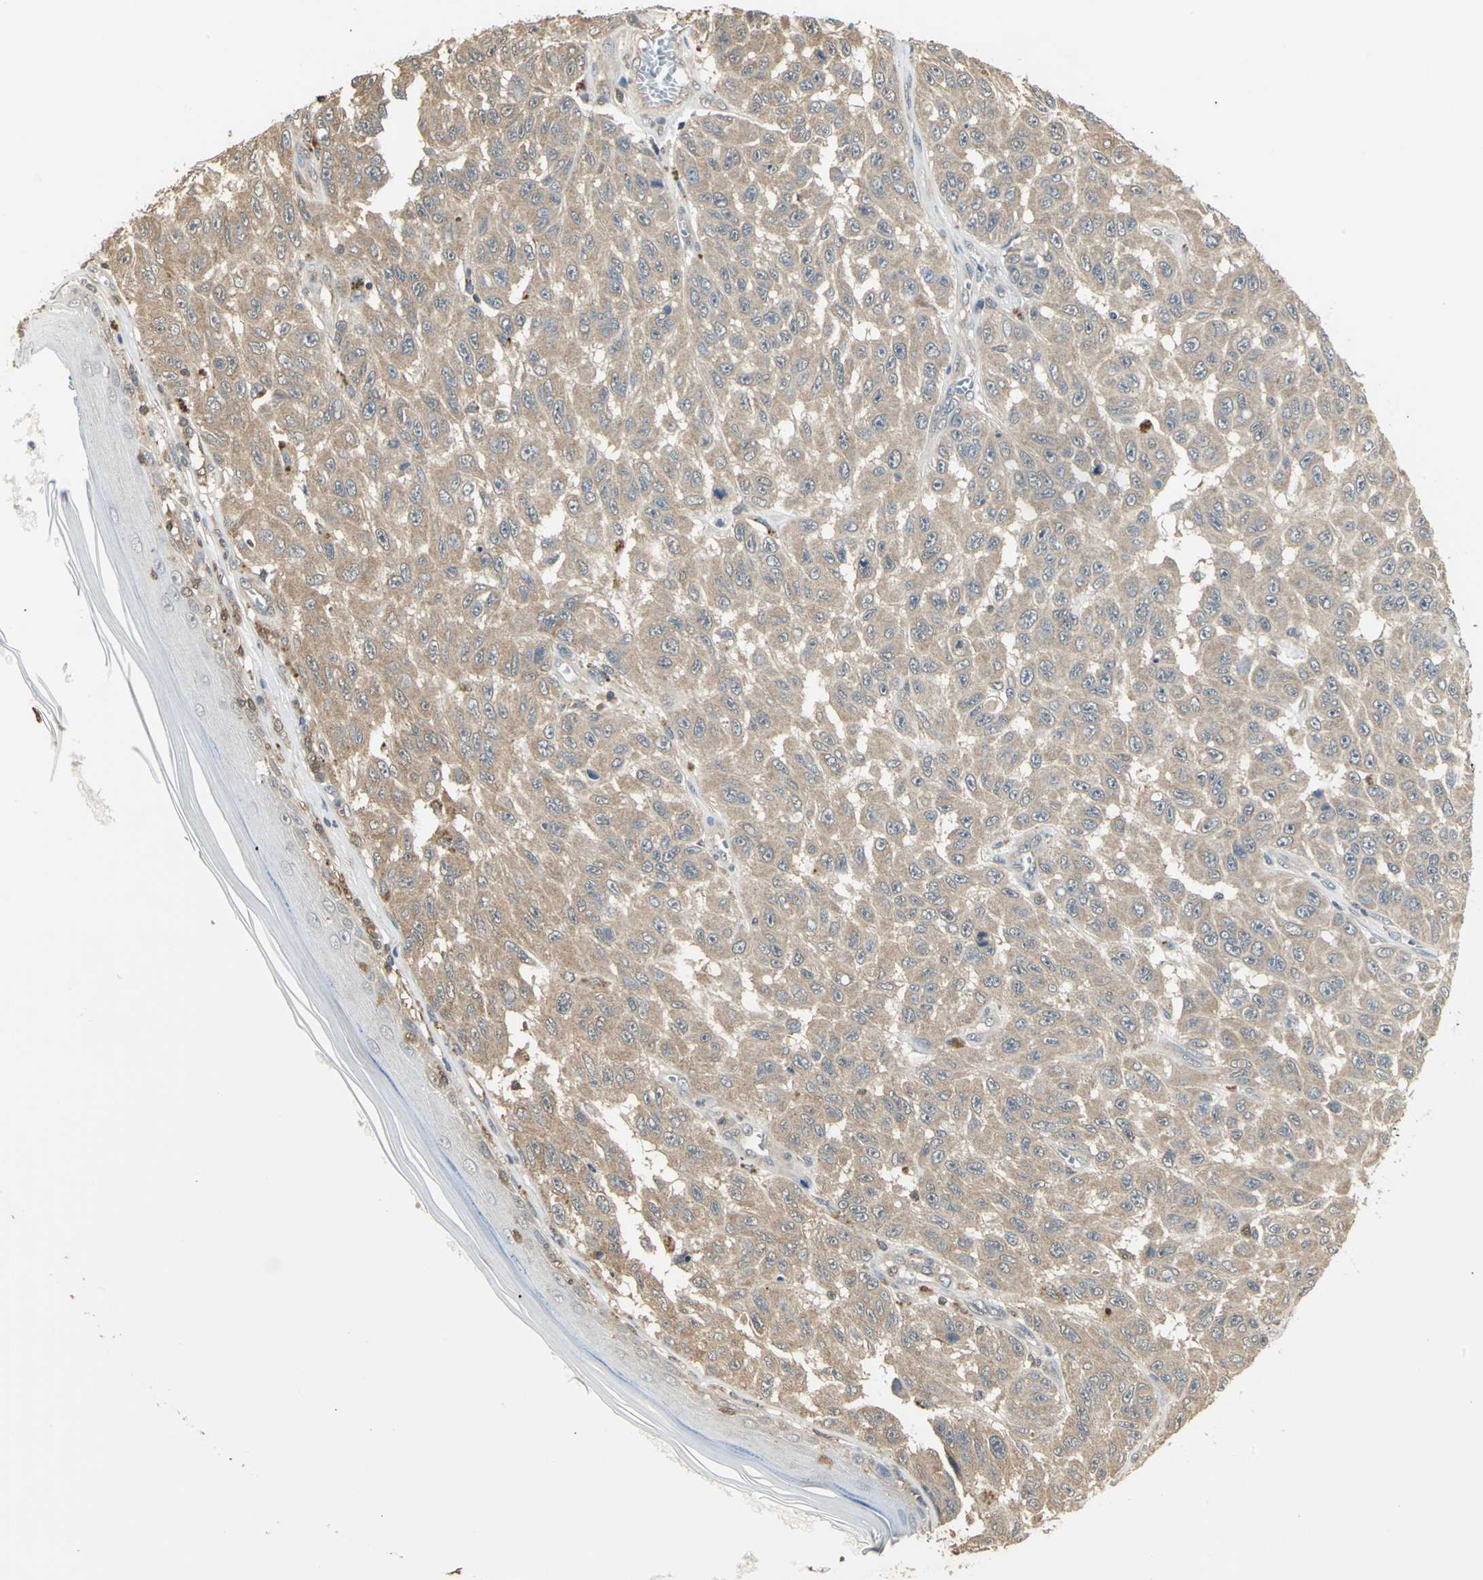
{"staining": {"intensity": "moderate", "quantity": ">75%", "location": "cytoplasmic/membranous"}, "tissue": "melanoma", "cell_type": "Tumor cells", "image_type": "cancer", "snomed": [{"axis": "morphology", "description": "Malignant melanoma, NOS"}, {"axis": "topography", "description": "Skin"}], "caption": "Immunohistochemistry image of human melanoma stained for a protein (brown), which reveals medium levels of moderate cytoplasmic/membranous staining in approximately >75% of tumor cells.", "gene": "PARK7", "patient": {"sex": "male", "age": 30}}